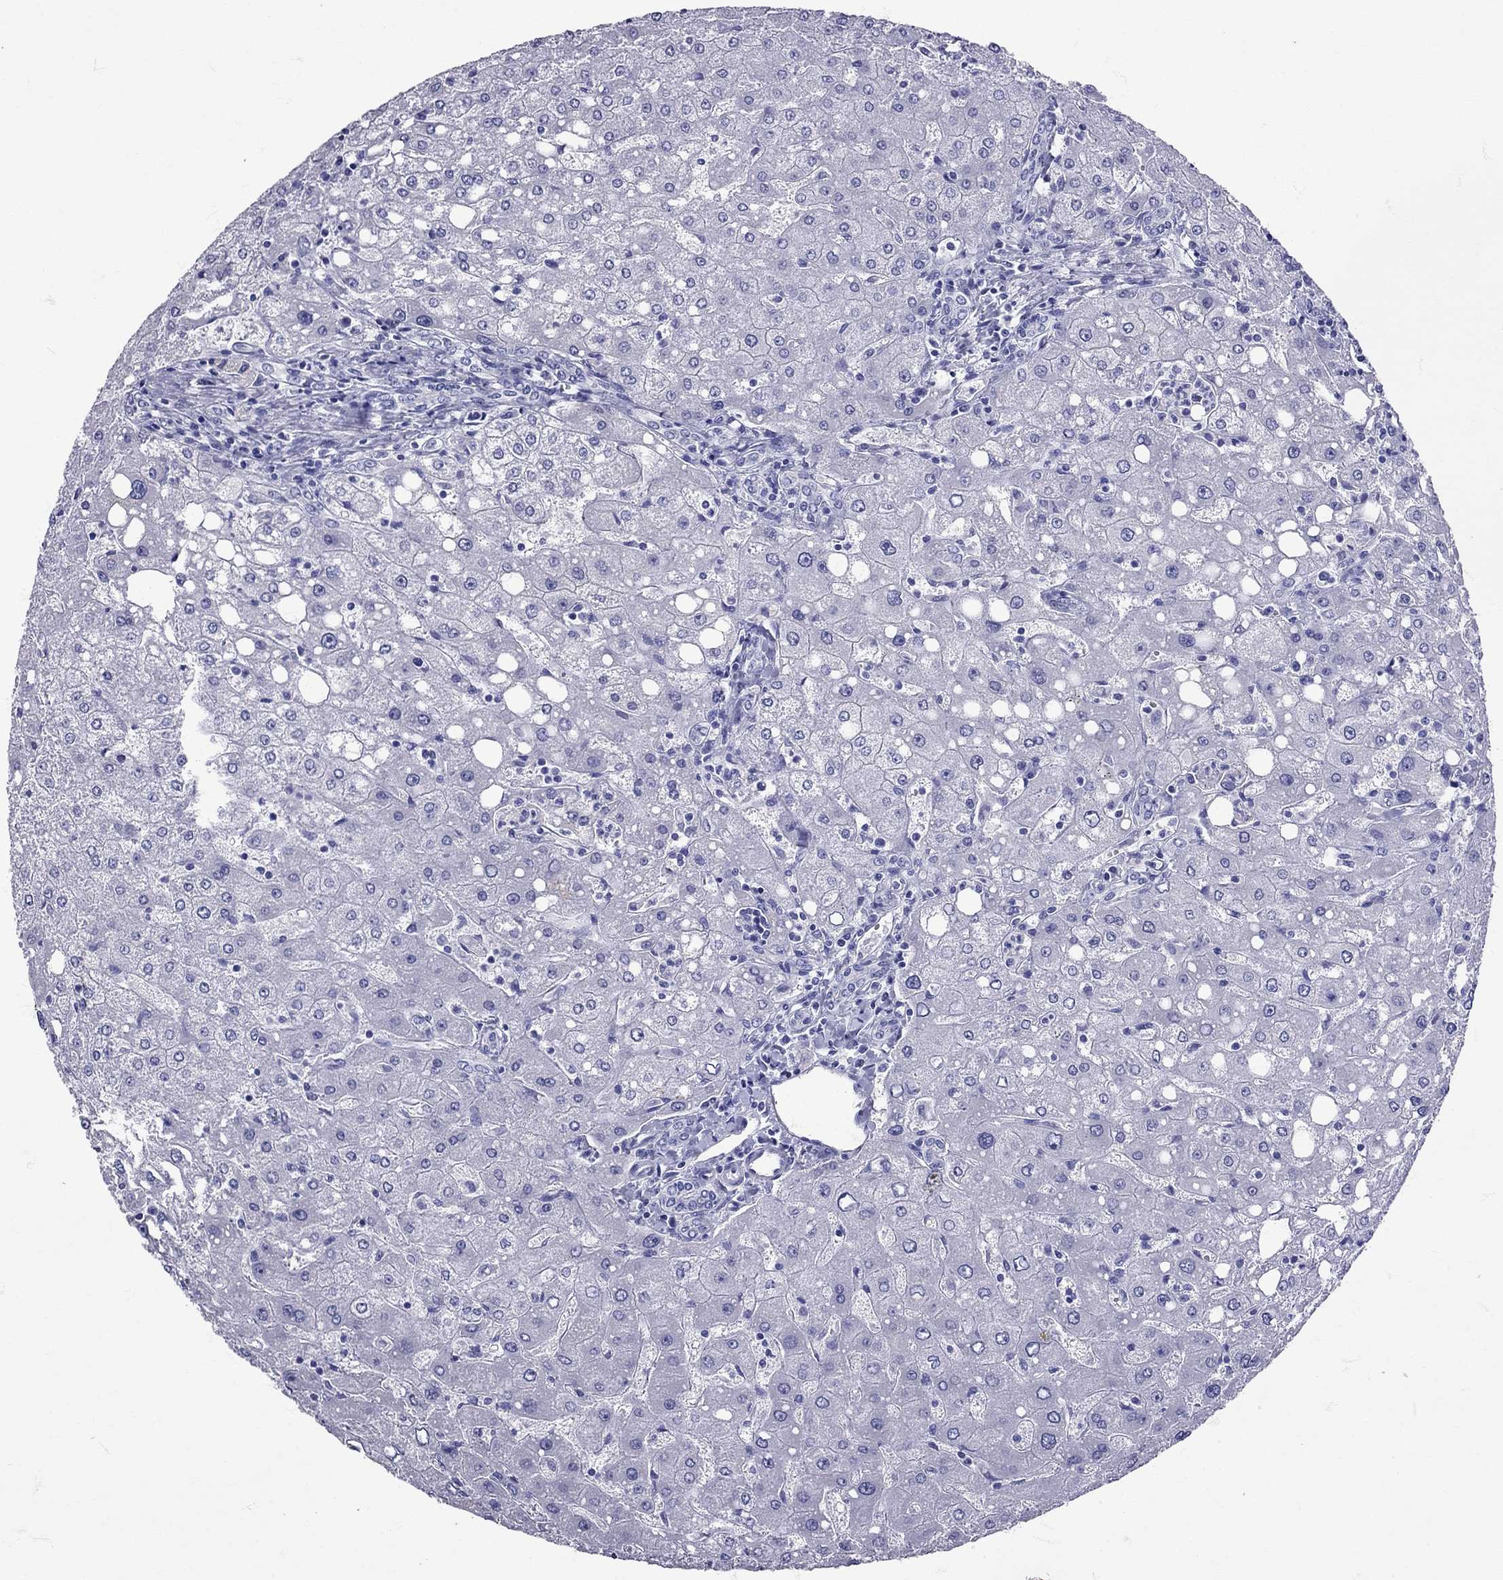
{"staining": {"intensity": "negative", "quantity": "none", "location": "none"}, "tissue": "liver", "cell_type": "Cholangiocytes", "image_type": "normal", "snomed": [{"axis": "morphology", "description": "Normal tissue, NOS"}, {"axis": "topography", "description": "Liver"}], "caption": "The micrograph shows no staining of cholangiocytes in unremarkable liver. Nuclei are stained in blue.", "gene": "AVP", "patient": {"sex": "female", "age": 53}}